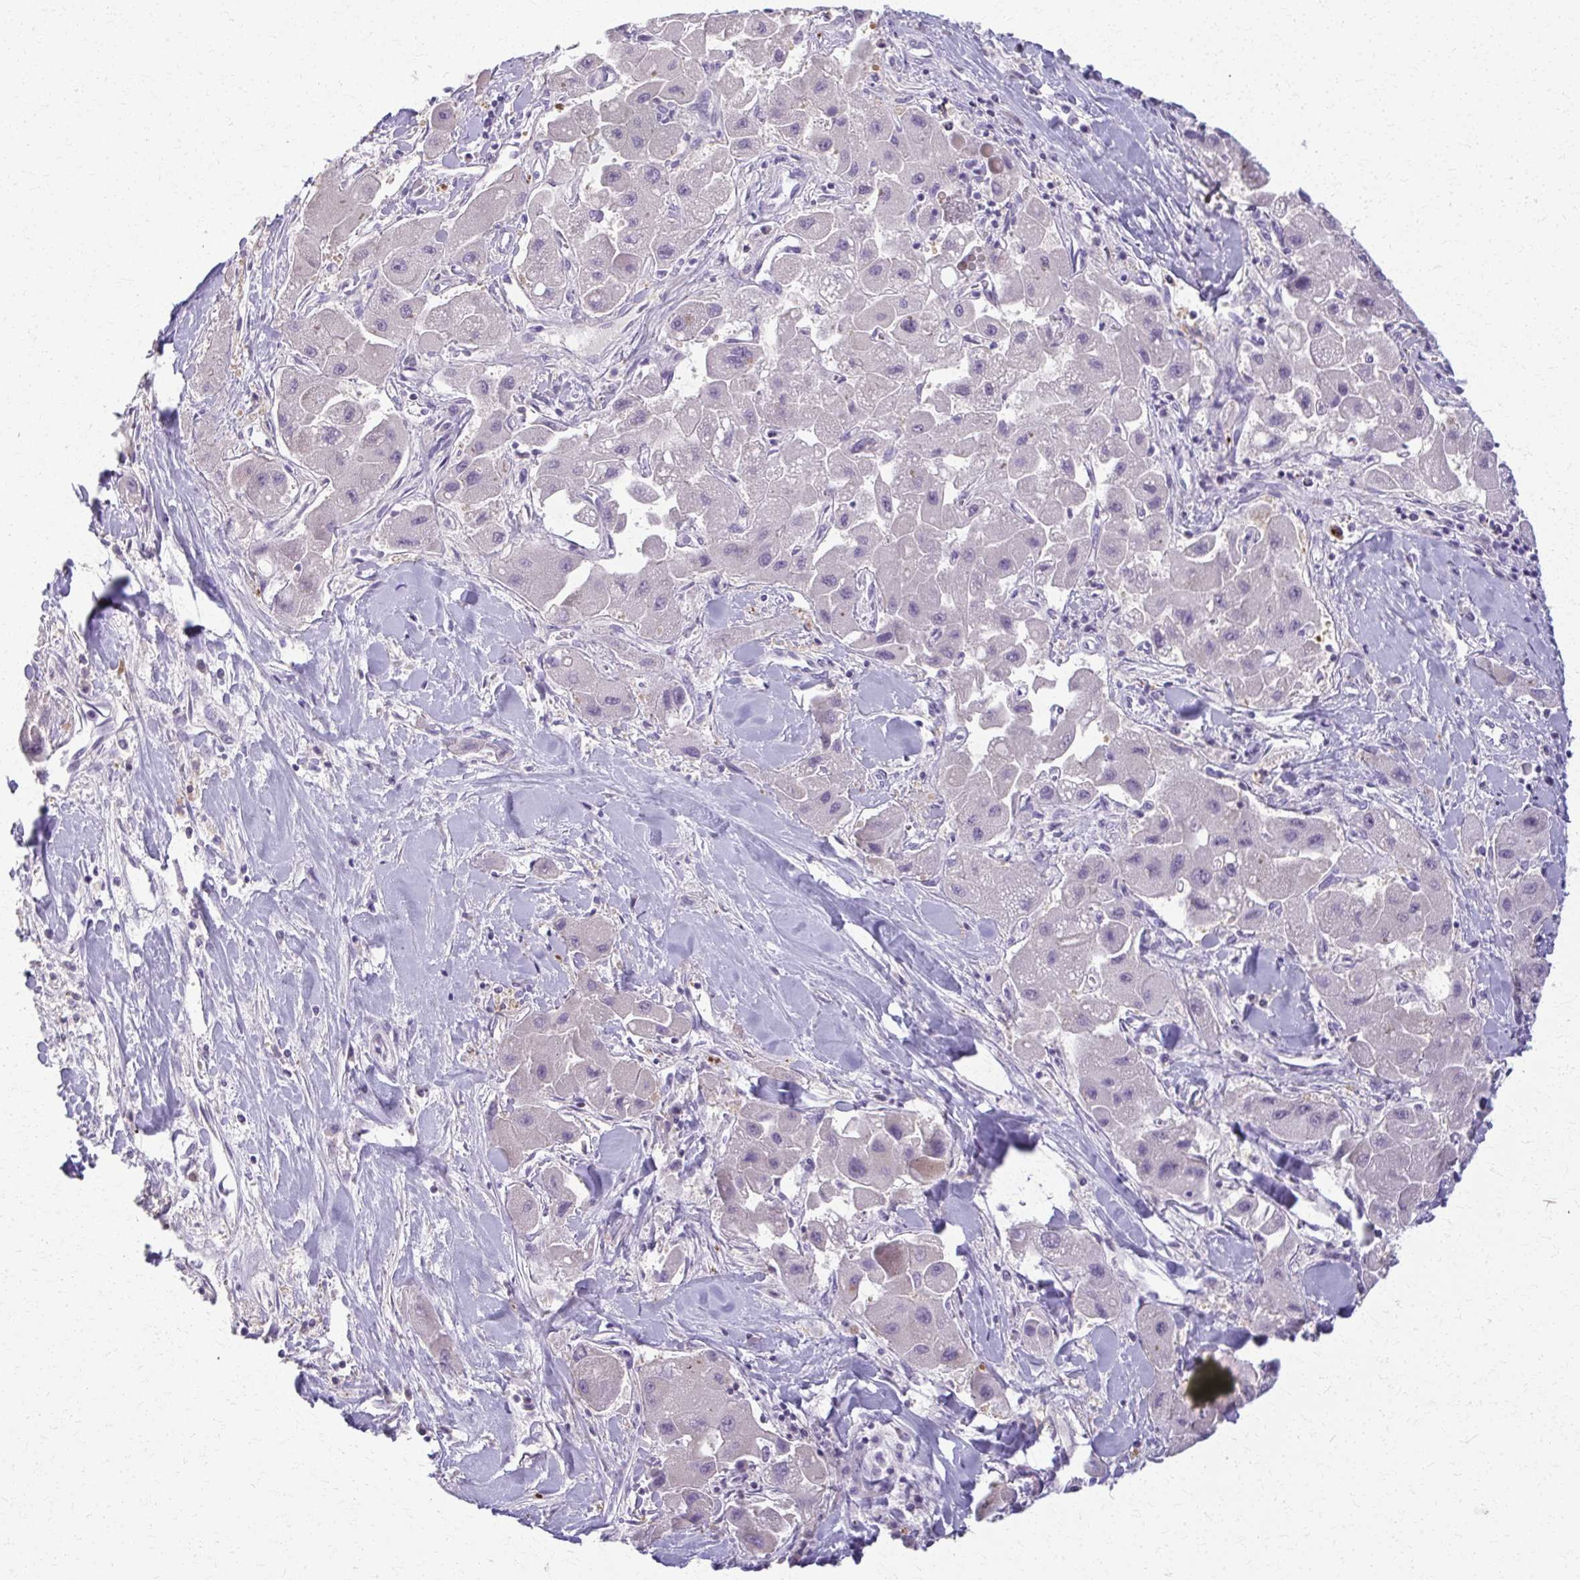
{"staining": {"intensity": "negative", "quantity": "none", "location": "none"}, "tissue": "liver cancer", "cell_type": "Tumor cells", "image_type": "cancer", "snomed": [{"axis": "morphology", "description": "Carcinoma, Hepatocellular, NOS"}, {"axis": "topography", "description": "Liver"}], "caption": "The photomicrograph reveals no staining of tumor cells in liver hepatocellular carcinoma.", "gene": "OR4M1", "patient": {"sex": "male", "age": 24}}